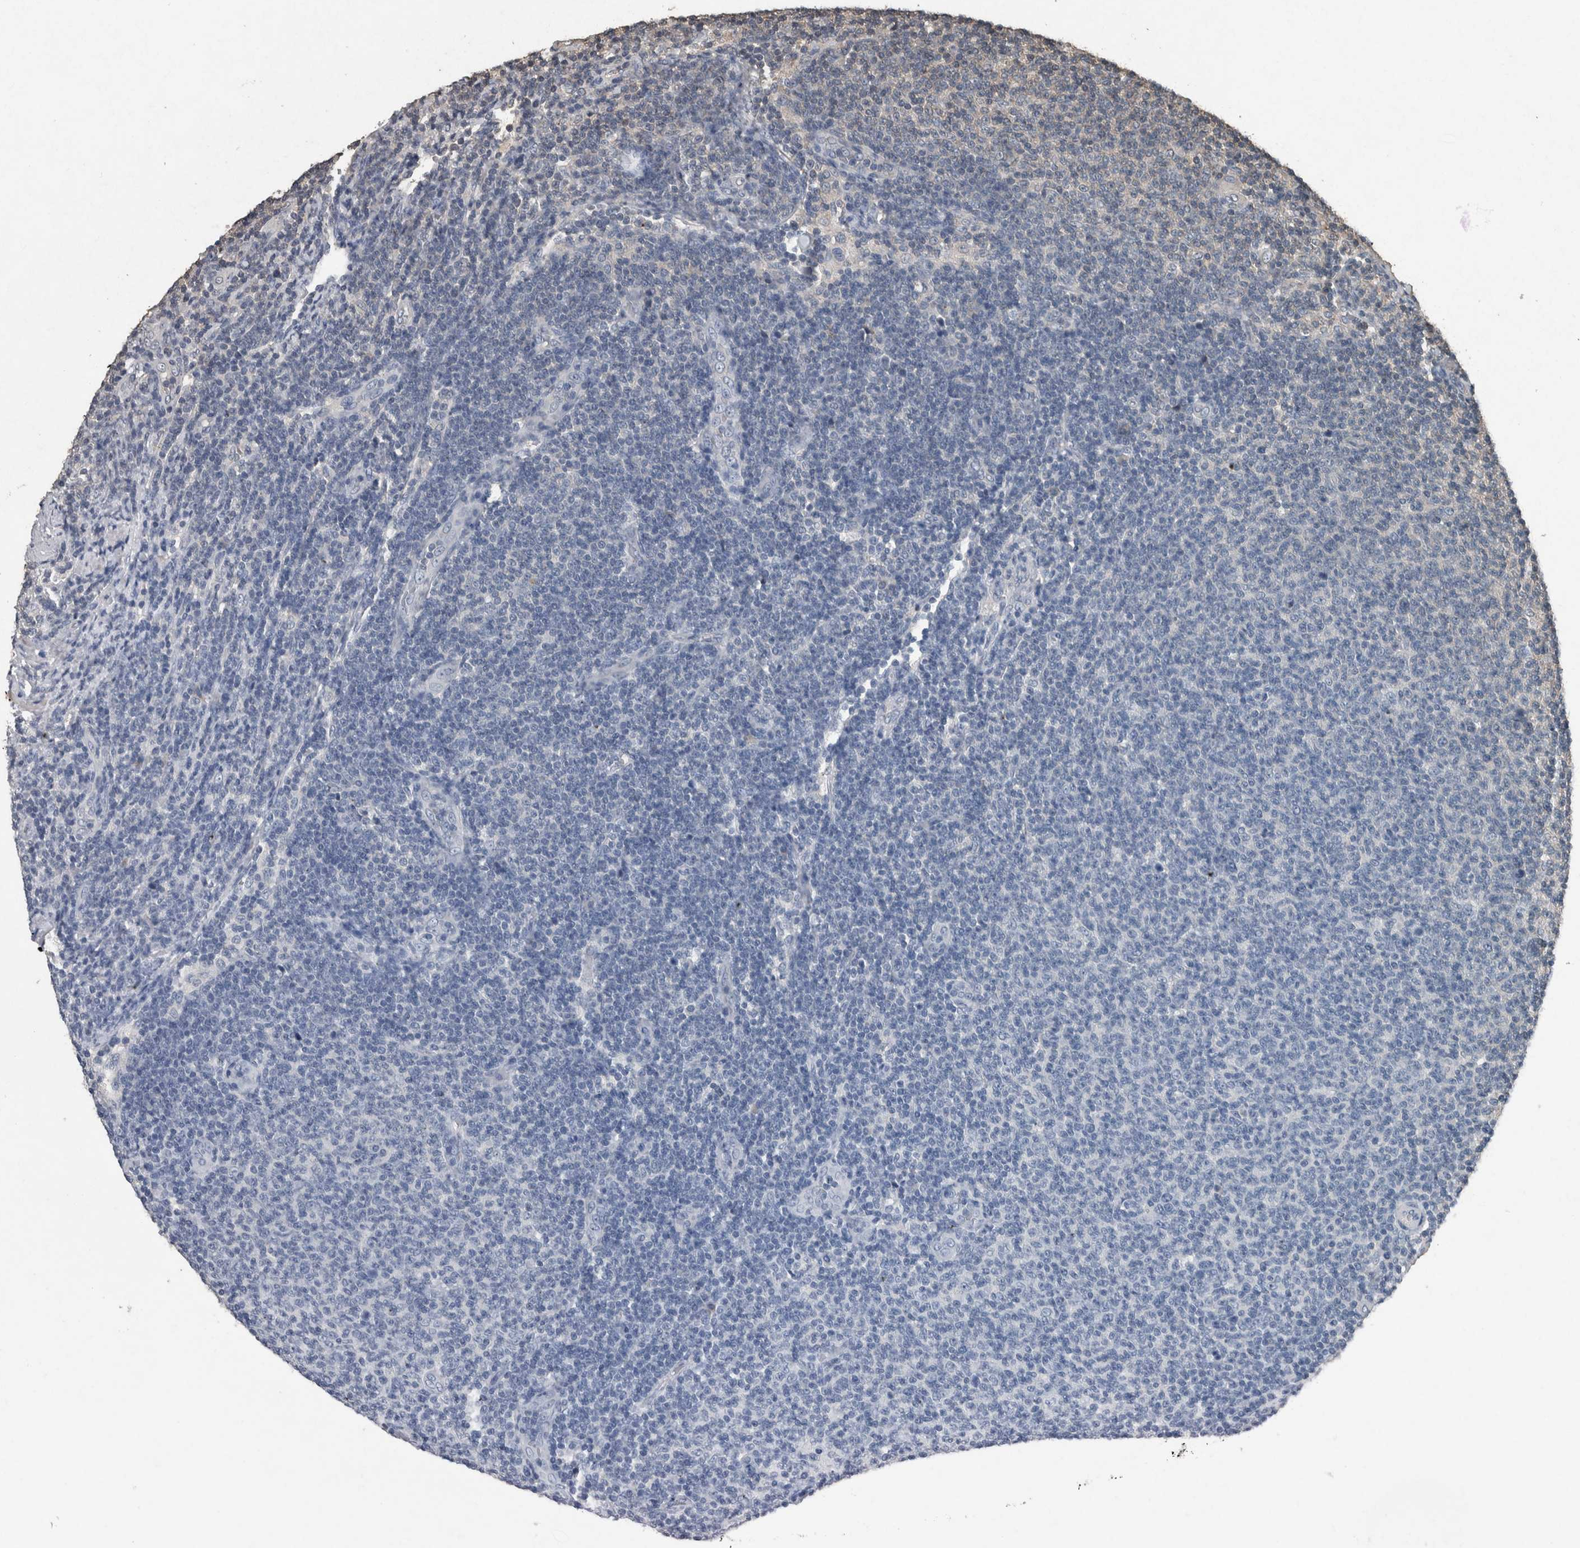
{"staining": {"intensity": "negative", "quantity": "none", "location": "none"}, "tissue": "lymphoma", "cell_type": "Tumor cells", "image_type": "cancer", "snomed": [{"axis": "morphology", "description": "Malignant lymphoma, non-Hodgkin's type, Low grade"}, {"axis": "topography", "description": "Lymph node"}], "caption": "Protein analysis of malignant lymphoma, non-Hodgkin's type (low-grade) shows no significant positivity in tumor cells. (Brightfield microscopy of DAB (3,3'-diaminobenzidine) IHC at high magnification).", "gene": "FGFRL1", "patient": {"sex": "male", "age": 66}}